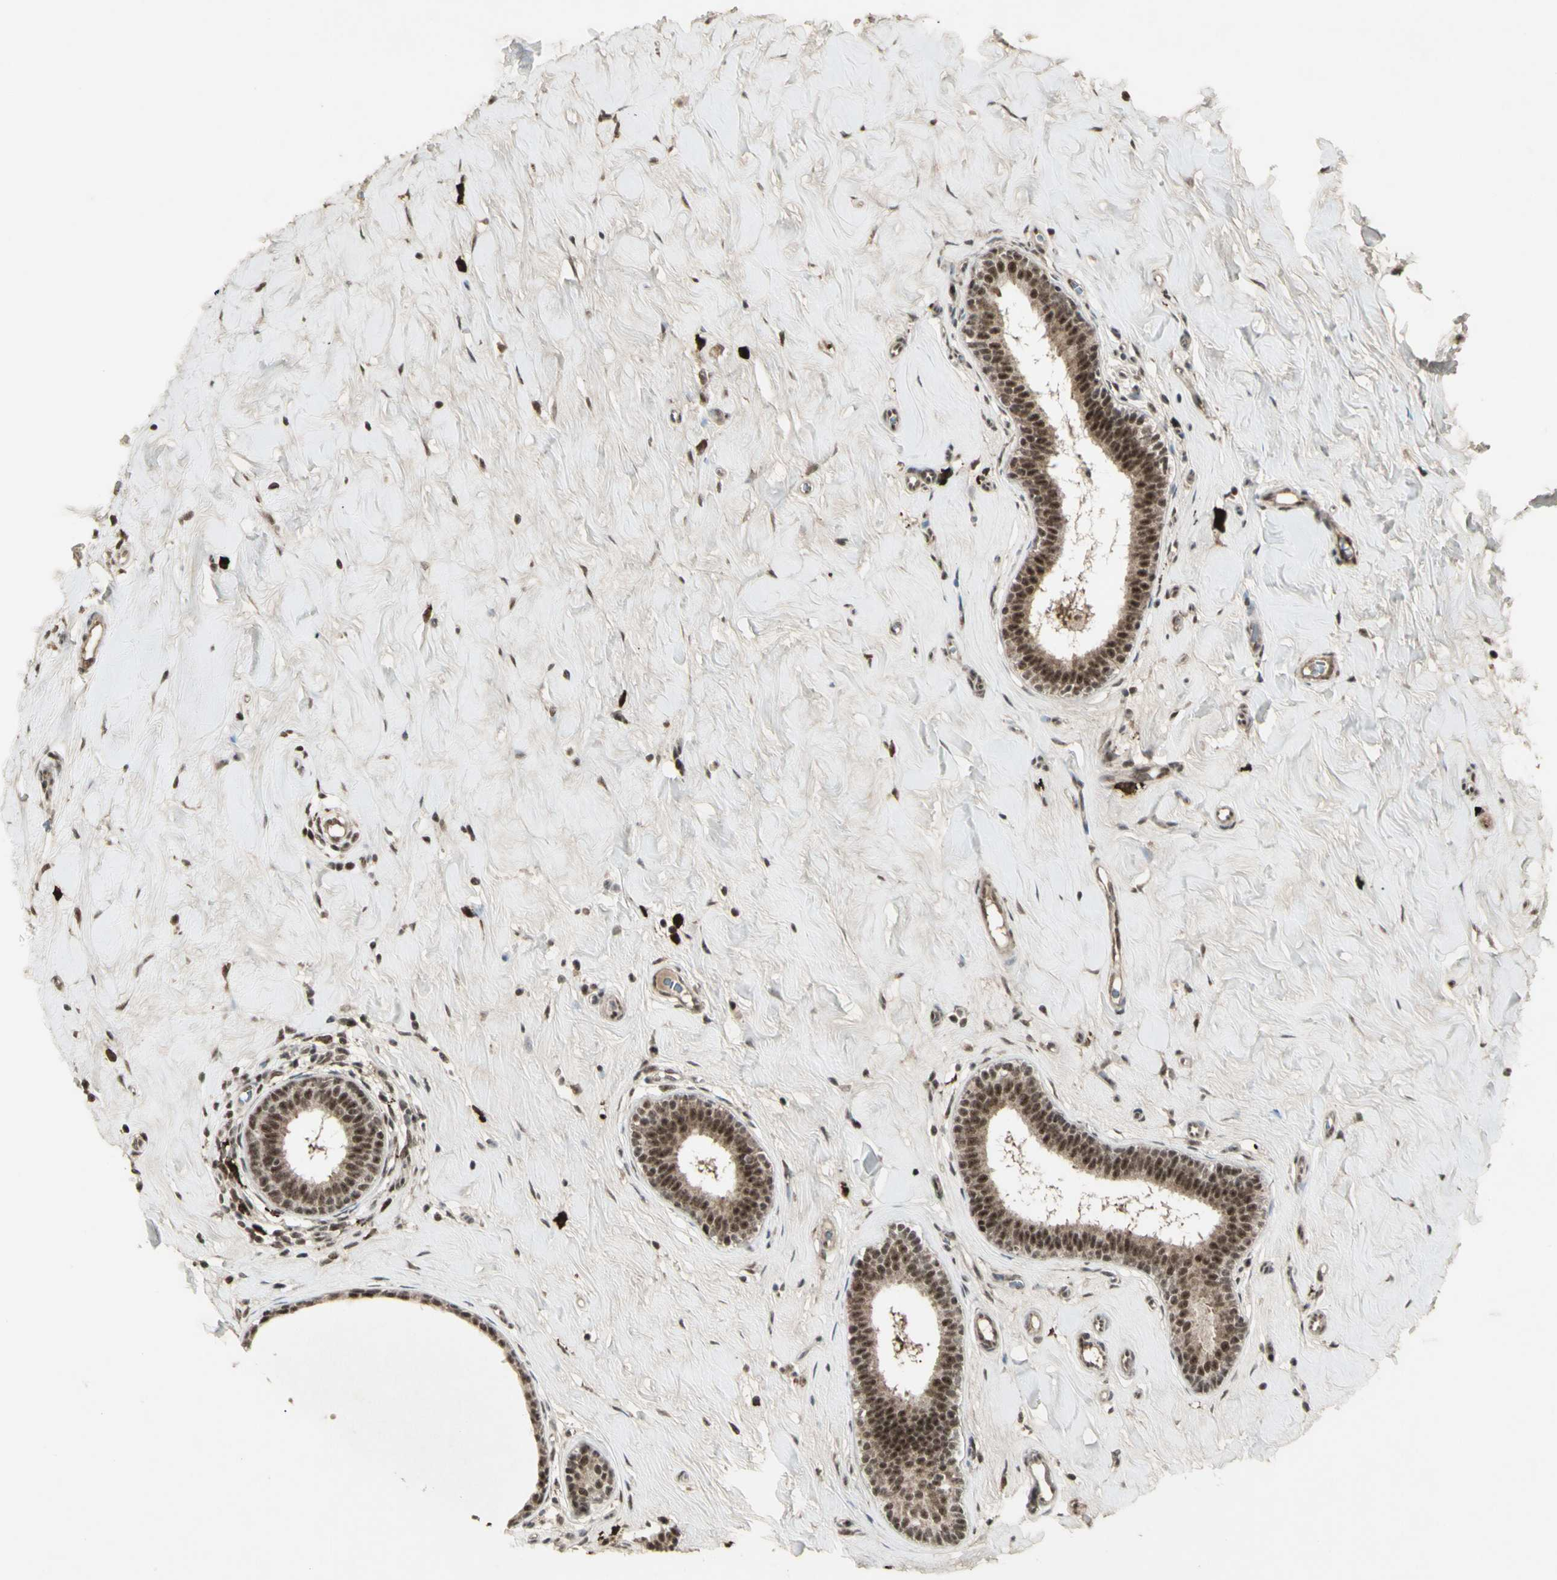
{"staining": {"intensity": "strong", "quantity": "25%-75%", "location": "nuclear"}, "tissue": "breast cancer", "cell_type": "Tumor cells", "image_type": "cancer", "snomed": [{"axis": "morphology", "description": "Normal tissue, NOS"}, {"axis": "morphology", "description": "Duct carcinoma"}, {"axis": "topography", "description": "Breast"}], "caption": "Immunohistochemistry (IHC) micrograph of human breast cancer (invasive ductal carcinoma) stained for a protein (brown), which reveals high levels of strong nuclear staining in about 25%-75% of tumor cells.", "gene": "CCNT1", "patient": {"sex": "female", "age": 40}}